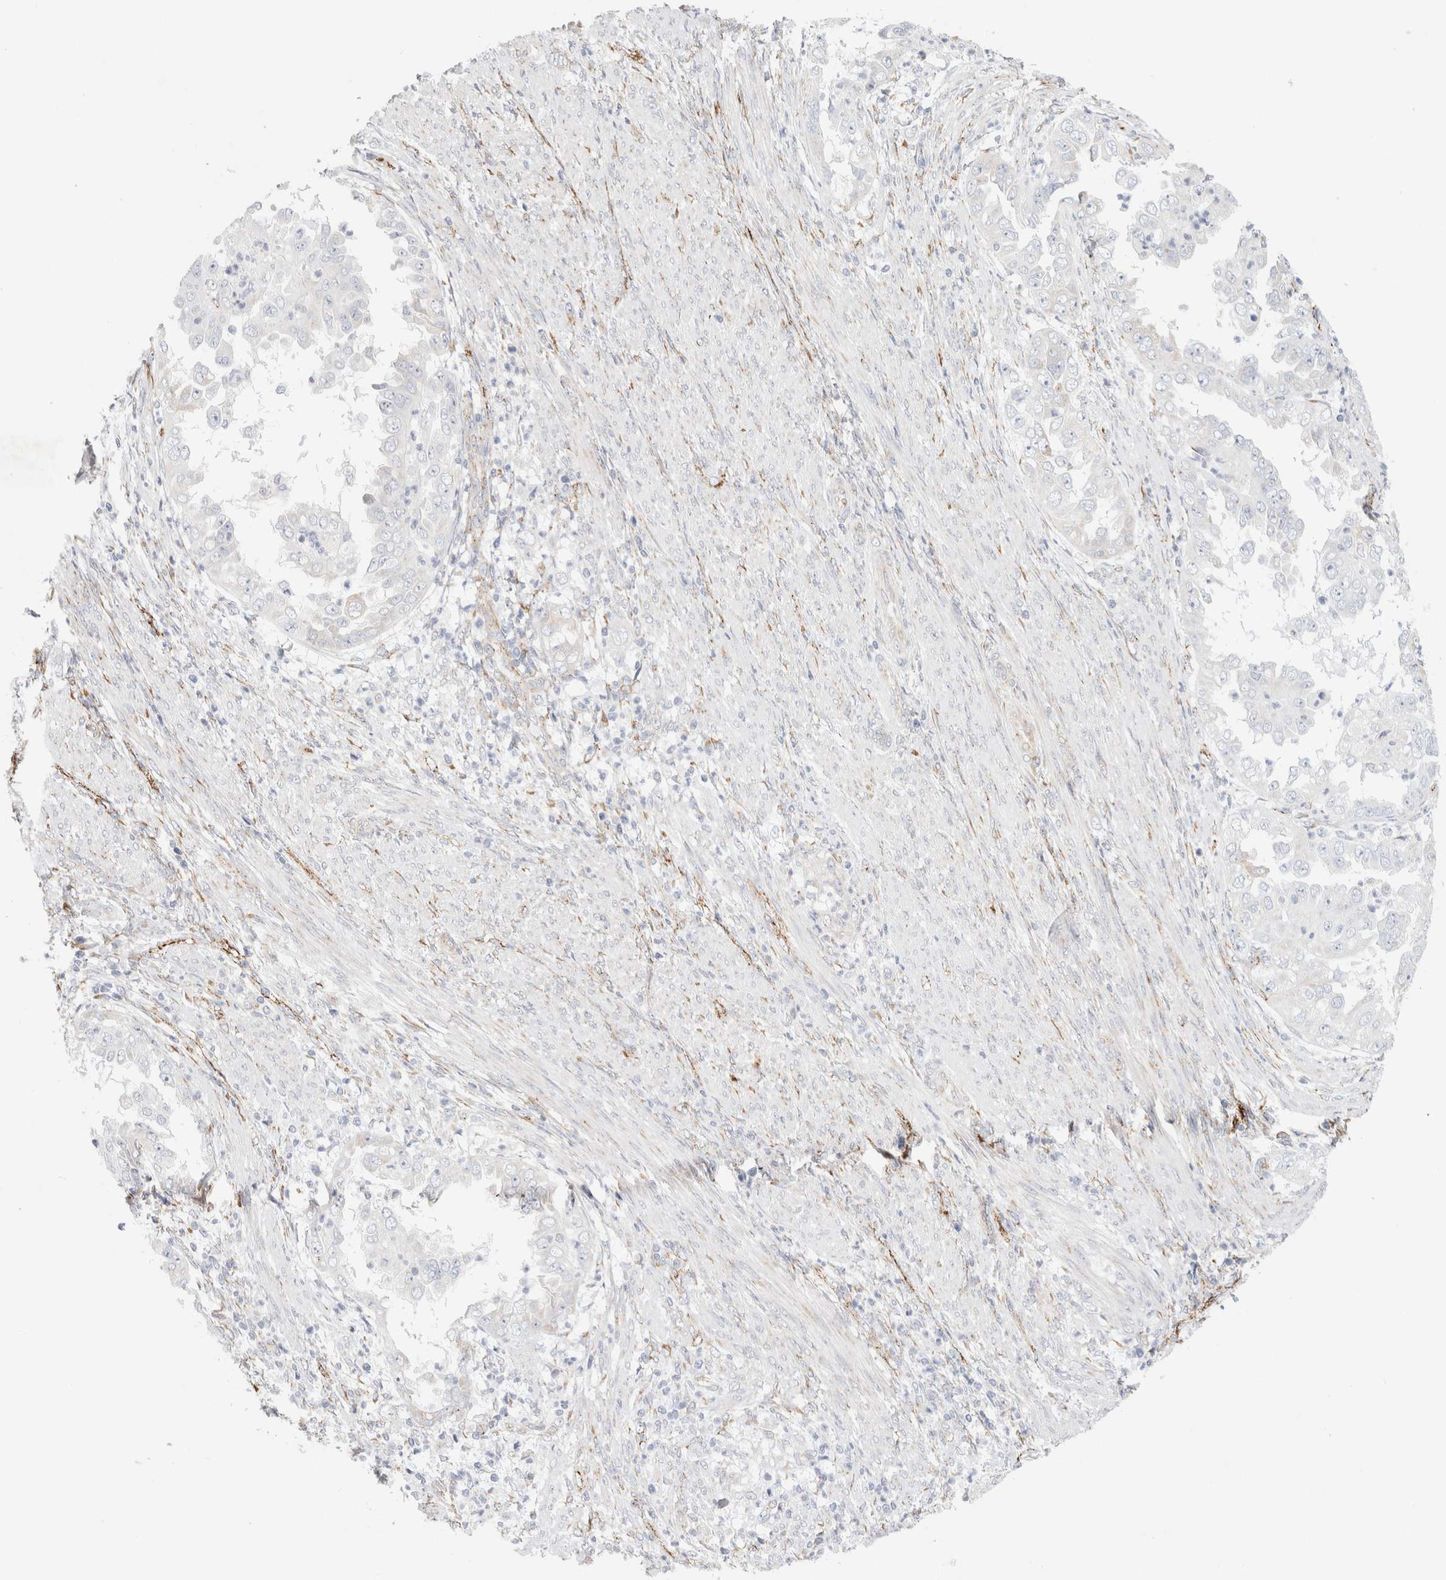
{"staining": {"intensity": "negative", "quantity": "none", "location": "none"}, "tissue": "endometrial cancer", "cell_type": "Tumor cells", "image_type": "cancer", "snomed": [{"axis": "morphology", "description": "Adenocarcinoma, NOS"}, {"axis": "topography", "description": "Endometrium"}], "caption": "A high-resolution micrograph shows immunohistochemistry staining of endometrial cancer, which shows no significant expression in tumor cells.", "gene": "CNPY4", "patient": {"sex": "female", "age": 85}}